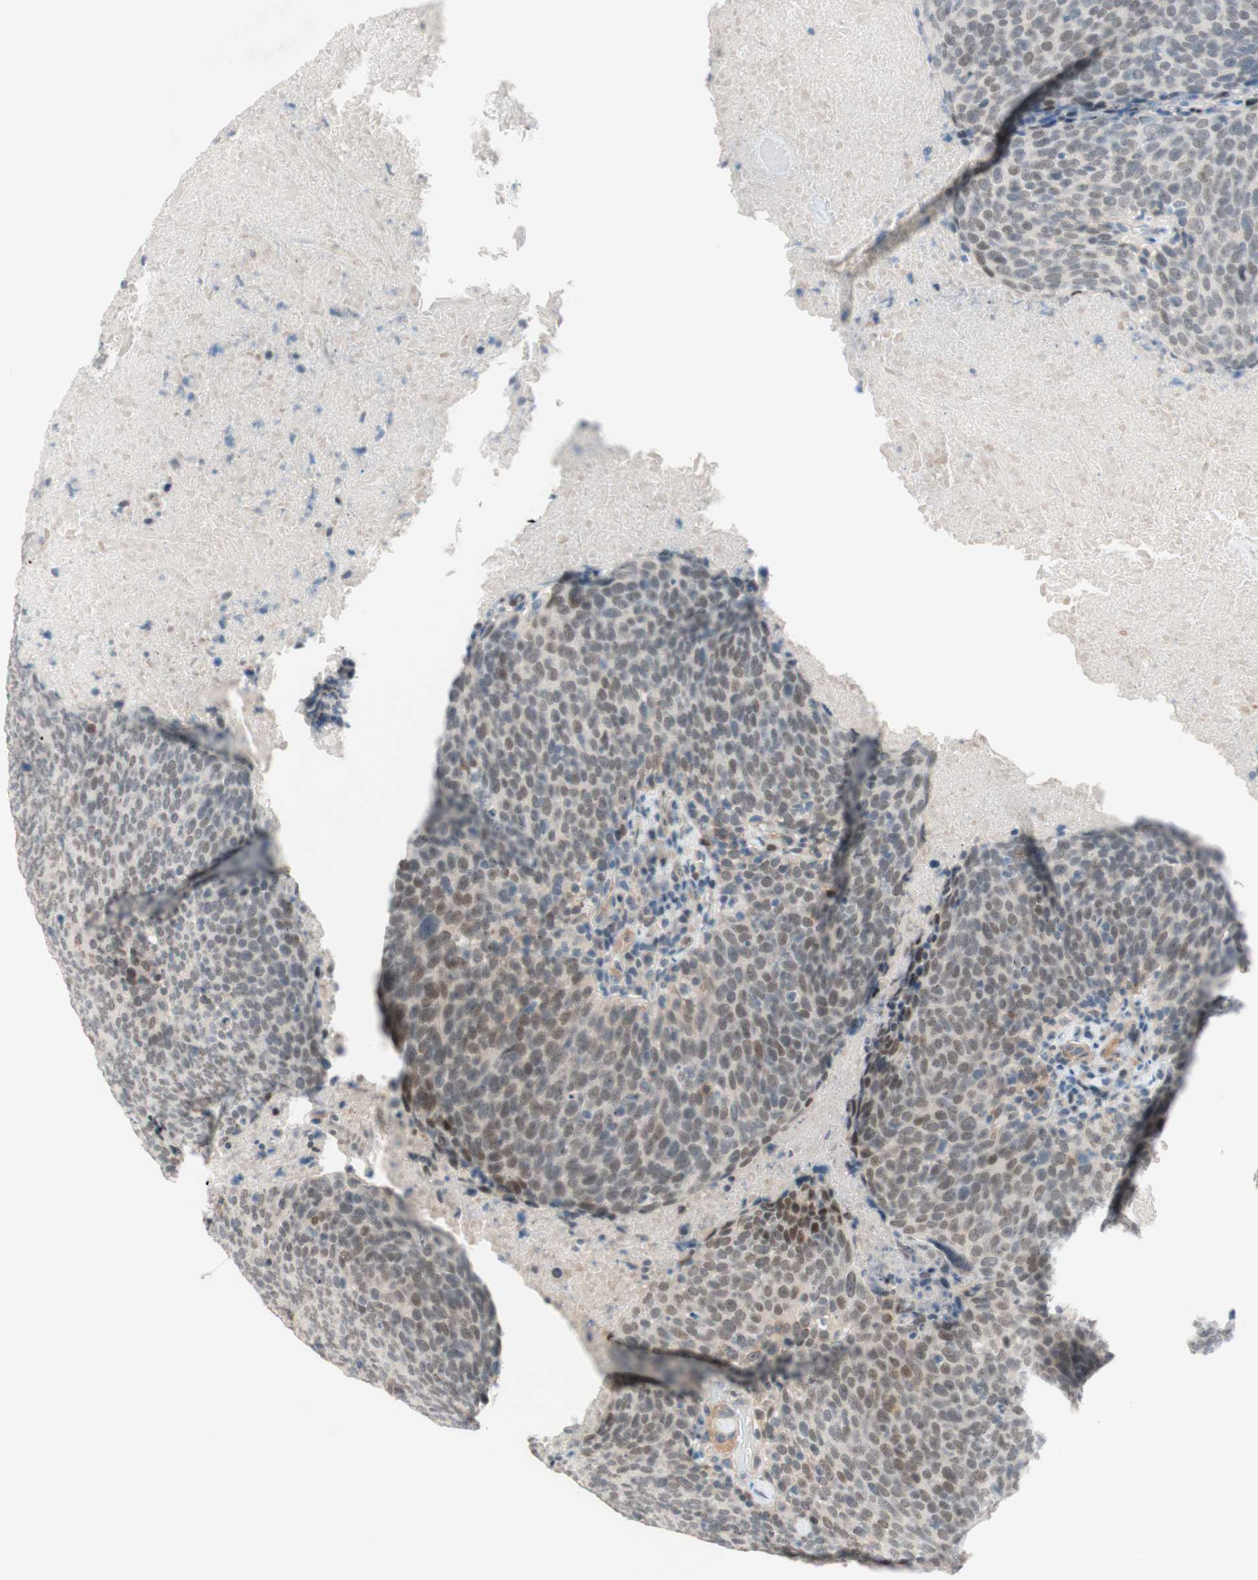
{"staining": {"intensity": "weak", "quantity": "25%-75%", "location": "nuclear"}, "tissue": "head and neck cancer", "cell_type": "Tumor cells", "image_type": "cancer", "snomed": [{"axis": "morphology", "description": "Squamous cell carcinoma, NOS"}, {"axis": "morphology", "description": "Squamous cell carcinoma, metastatic, NOS"}, {"axis": "topography", "description": "Lymph node"}, {"axis": "topography", "description": "Head-Neck"}], "caption": "Weak nuclear protein expression is present in about 25%-75% of tumor cells in head and neck metastatic squamous cell carcinoma.", "gene": "JPH1", "patient": {"sex": "male", "age": 62}}